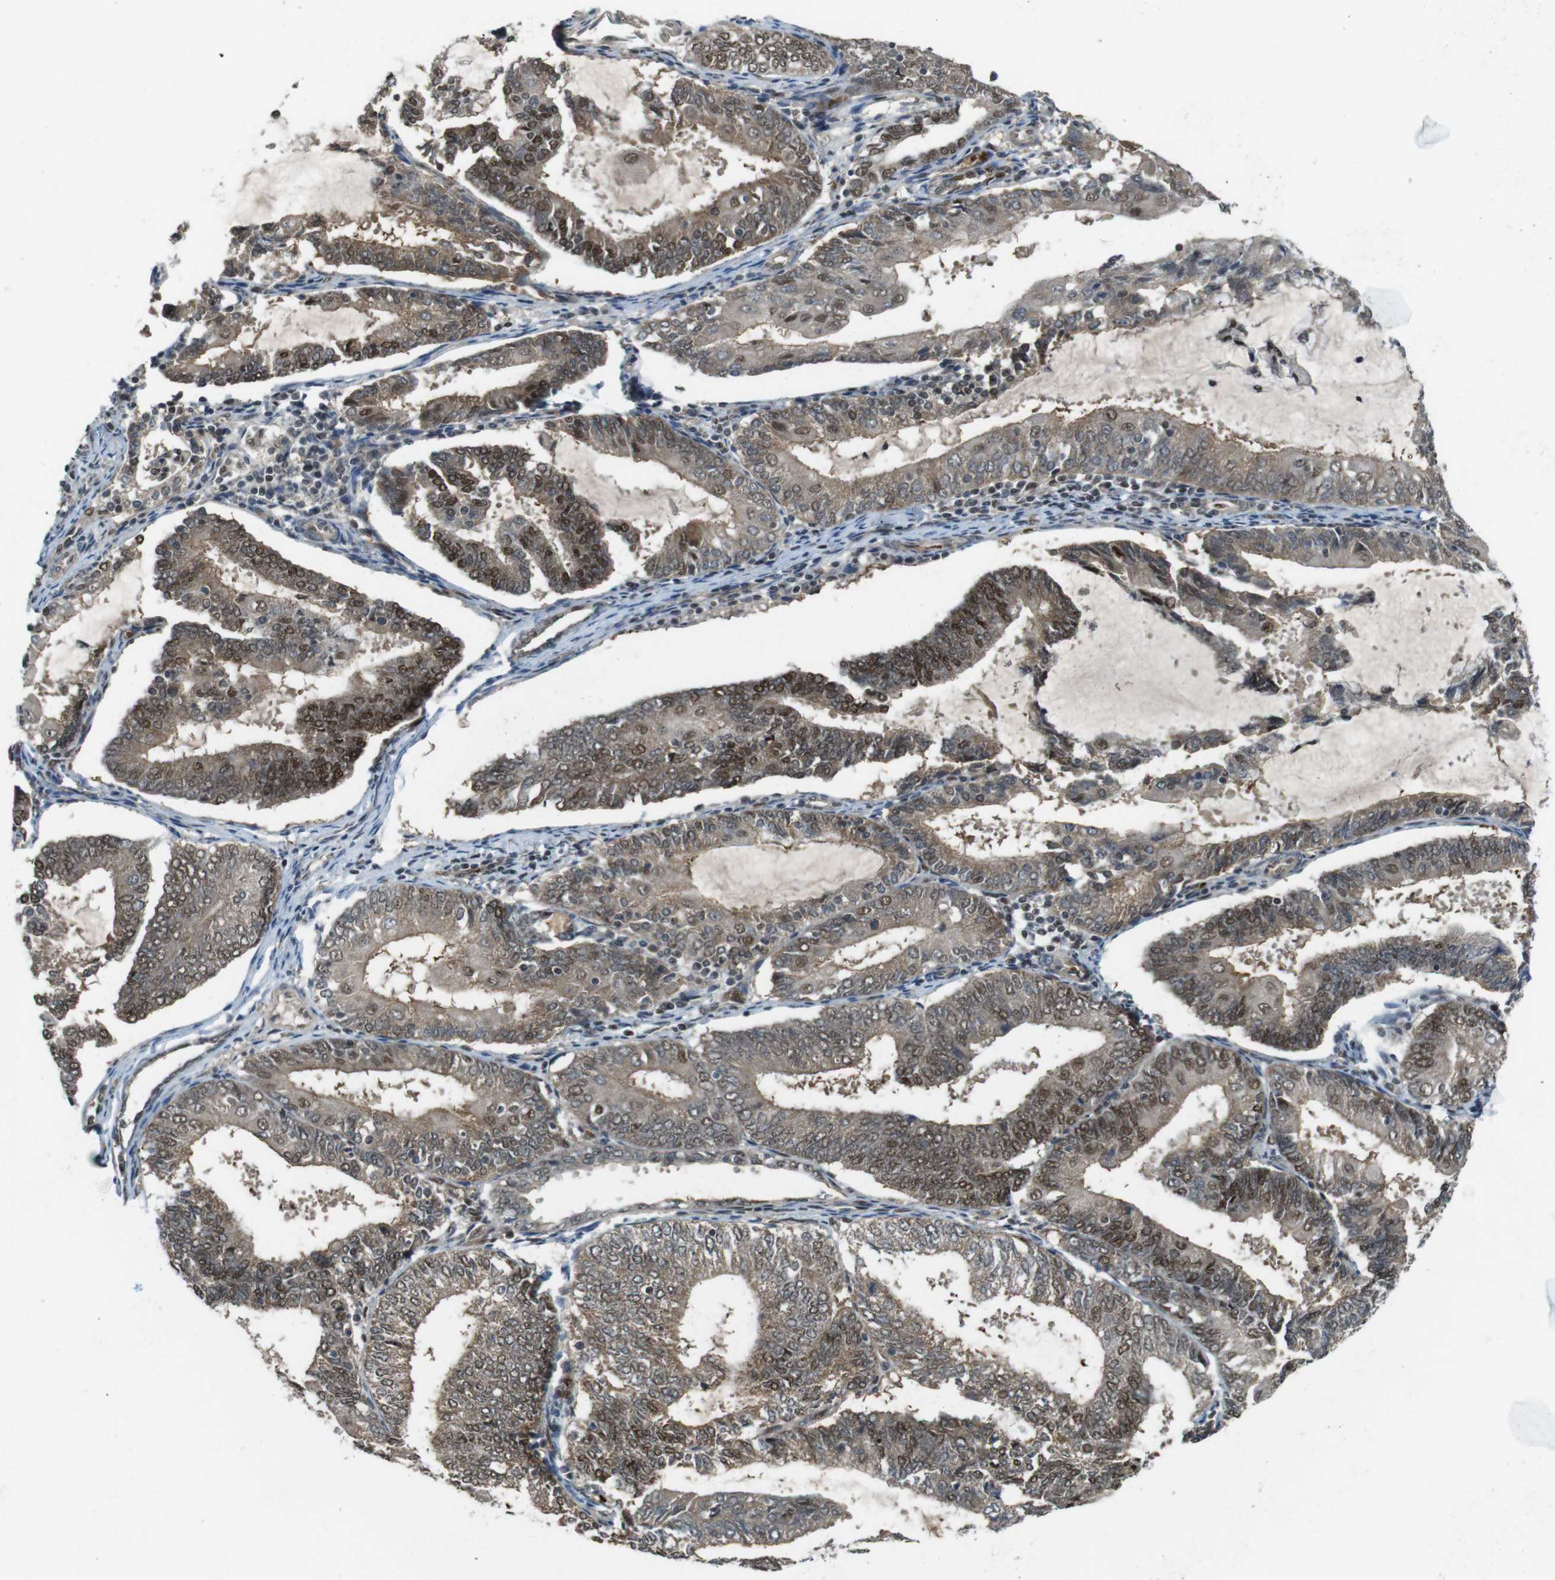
{"staining": {"intensity": "moderate", "quantity": ">75%", "location": "cytoplasmic/membranous,nuclear"}, "tissue": "endometrial cancer", "cell_type": "Tumor cells", "image_type": "cancer", "snomed": [{"axis": "morphology", "description": "Adenocarcinoma, NOS"}, {"axis": "topography", "description": "Endometrium"}], "caption": "A brown stain highlights moderate cytoplasmic/membranous and nuclear staining of a protein in human endometrial cancer (adenocarcinoma) tumor cells.", "gene": "MAPKAPK5", "patient": {"sex": "female", "age": 81}}